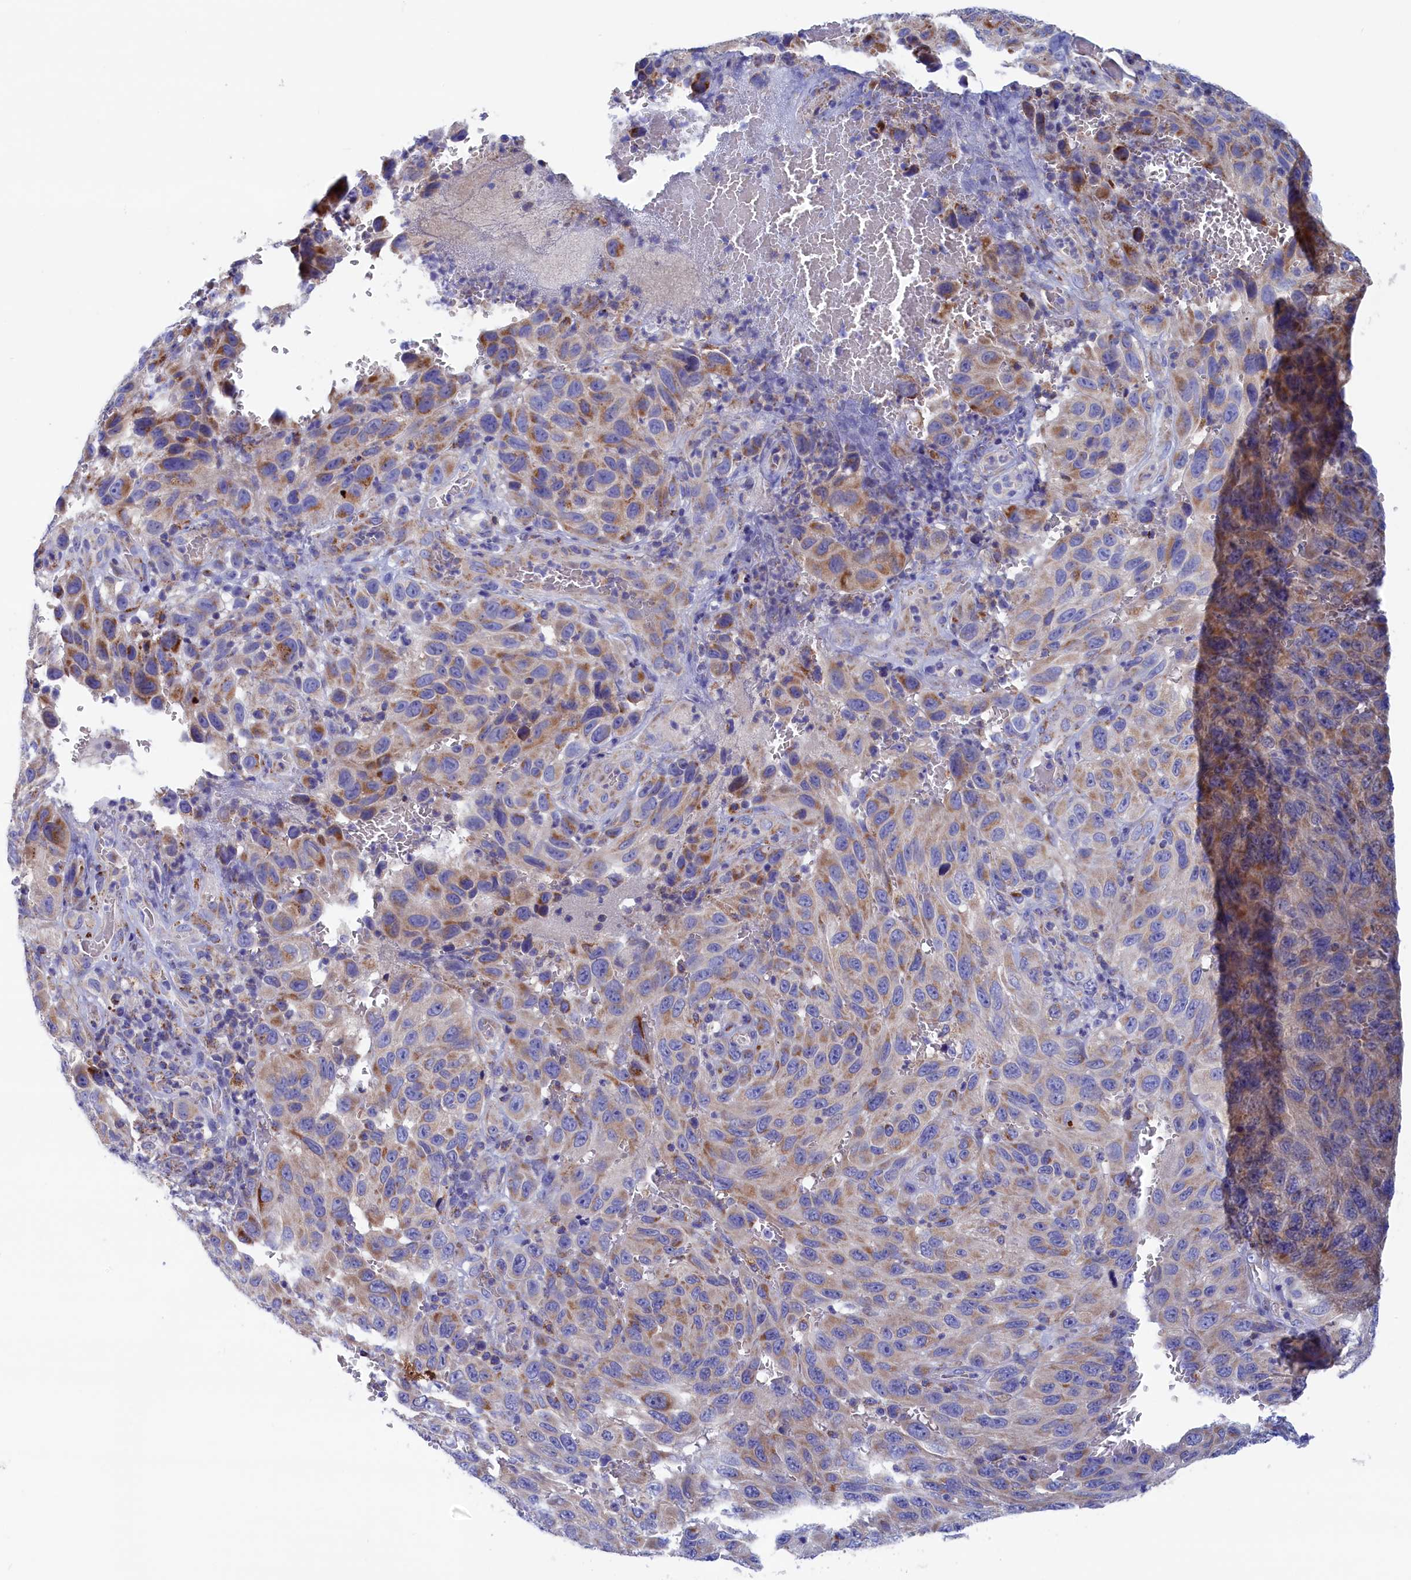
{"staining": {"intensity": "moderate", "quantity": "25%-75%", "location": "cytoplasmic/membranous"}, "tissue": "melanoma", "cell_type": "Tumor cells", "image_type": "cancer", "snomed": [{"axis": "morphology", "description": "Normal tissue, NOS"}, {"axis": "morphology", "description": "Malignant melanoma, NOS"}, {"axis": "topography", "description": "Skin"}], "caption": "Approximately 25%-75% of tumor cells in human melanoma demonstrate moderate cytoplasmic/membranous protein expression as visualized by brown immunohistochemical staining.", "gene": "WDR83", "patient": {"sex": "female", "age": 96}}